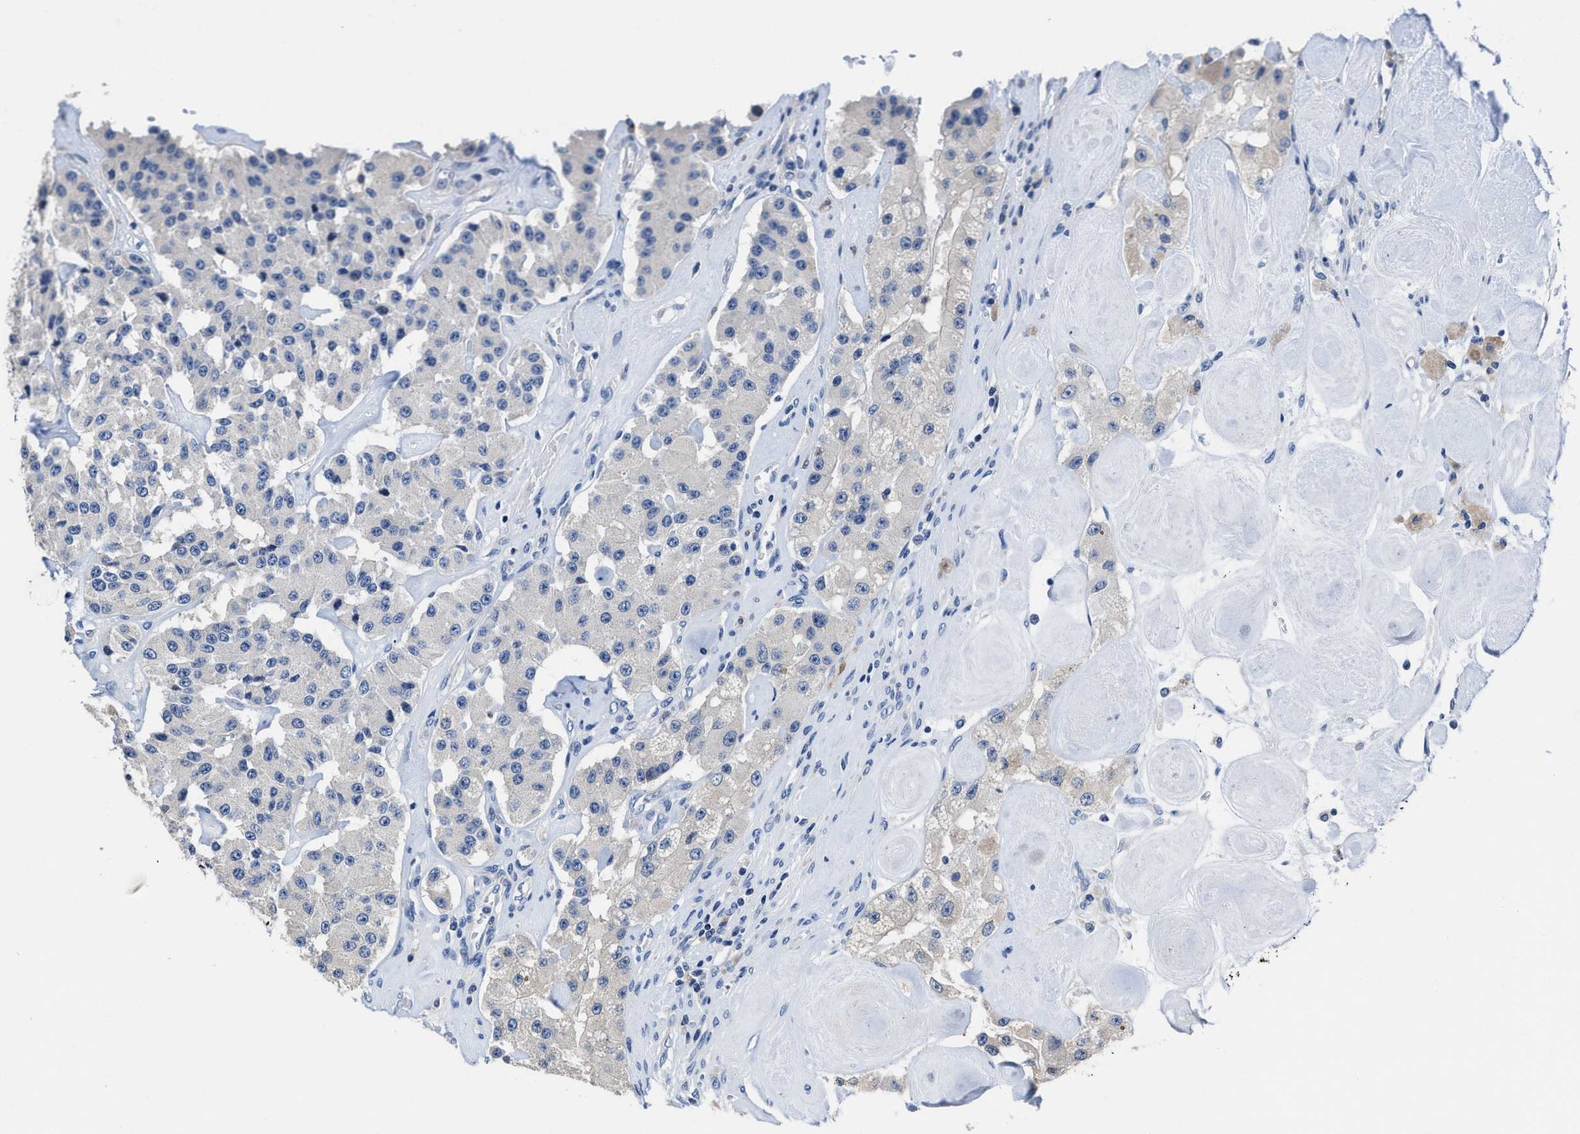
{"staining": {"intensity": "negative", "quantity": "none", "location": "none"}, "tissue": "carcinoid", "cell_type": "Tumor cells", "image_type": "cancer", "snomed": [{"axis": "morphology", "description": "Carcinoid, malignant, NOS"}, {"axis": "topography", "description": "Pancreas"}], "caption": "The image reveals no staining of tumor cells in carcinoid (malignant). Nuclei are stained in blue.", "gene": "HOOK1", "patient": {"sex": "male", "age": 41}}